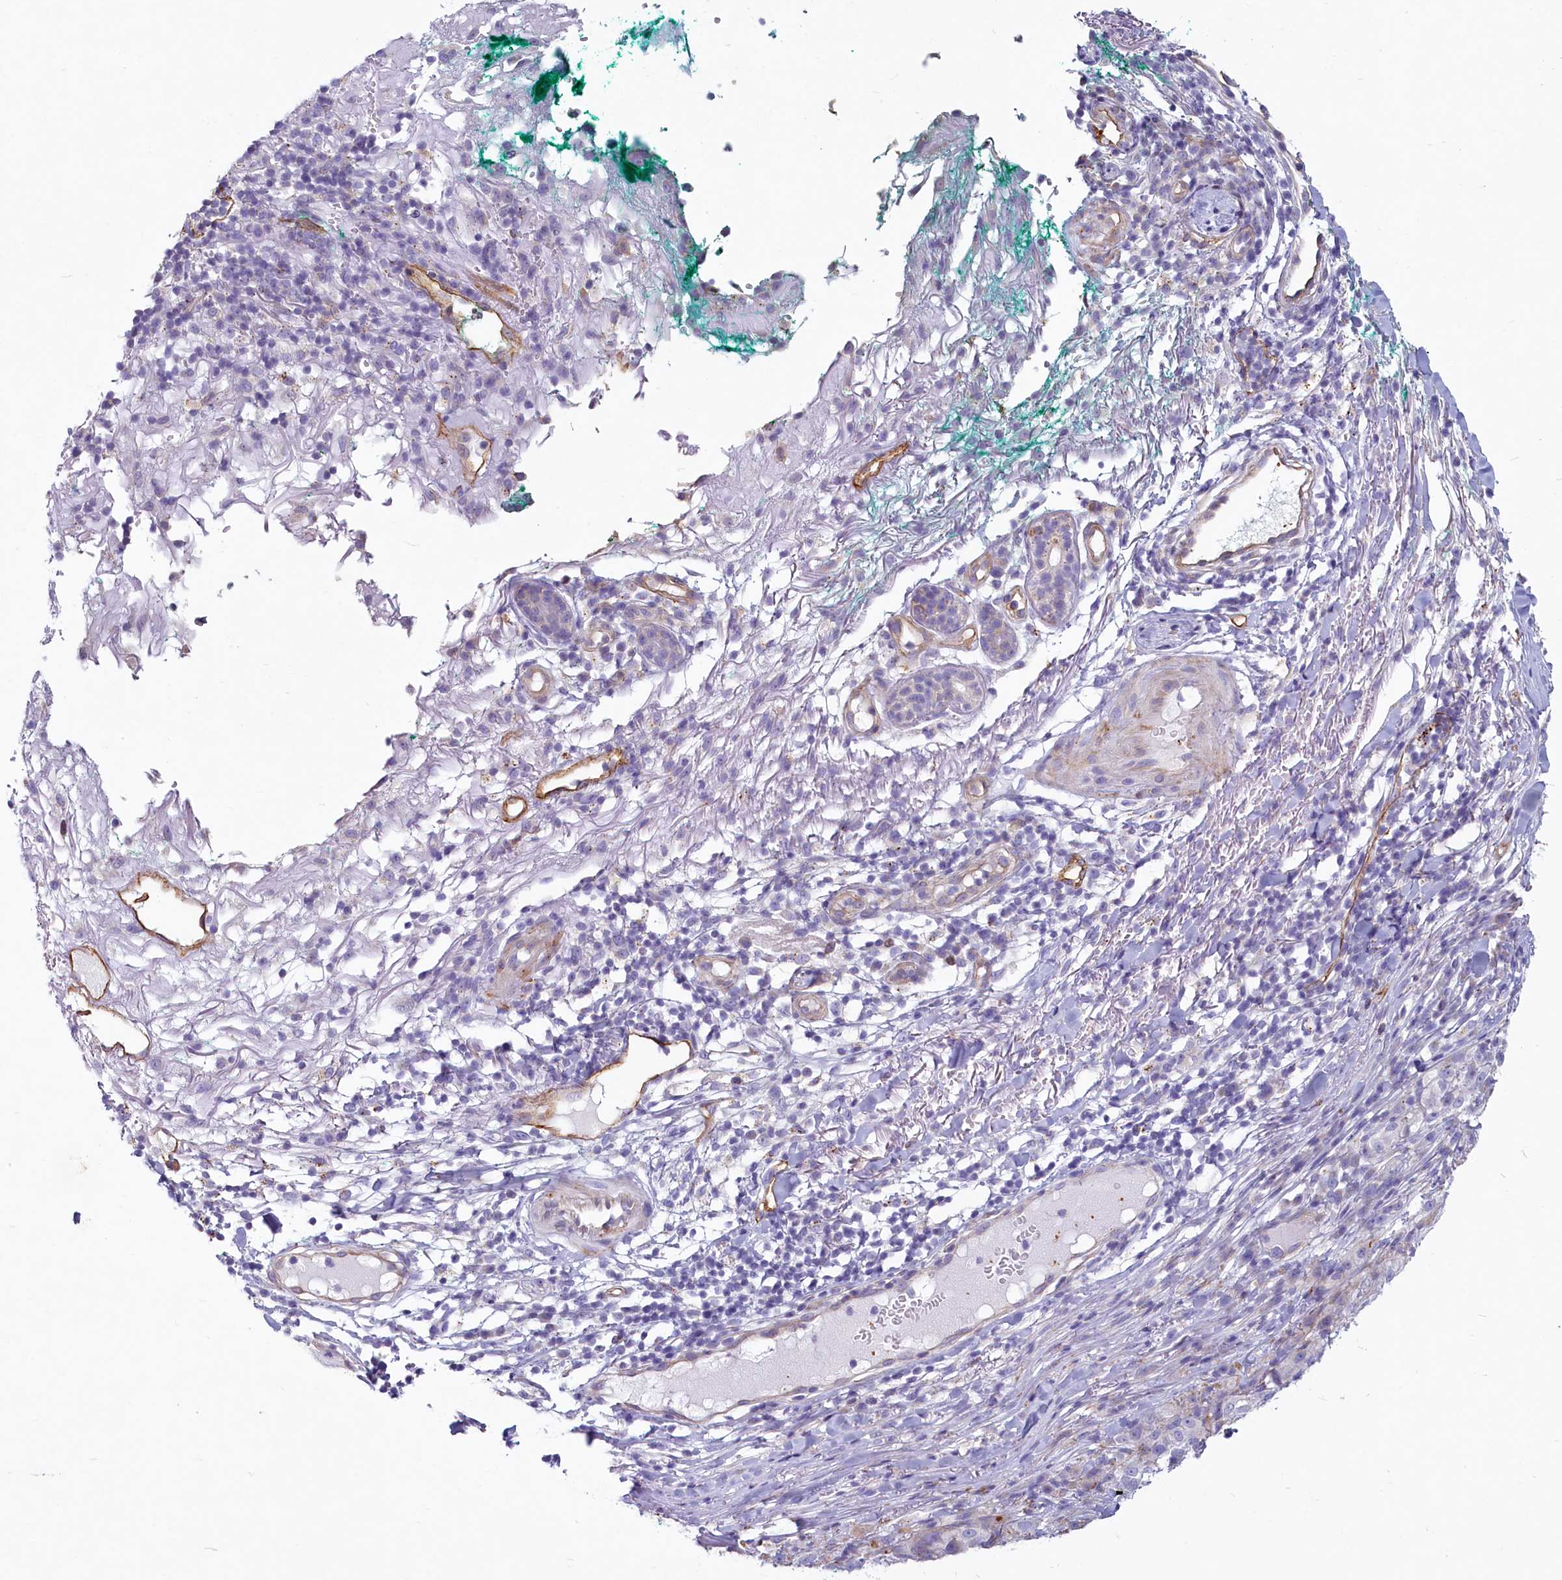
{"staining": {"intensity": "negative", "quantity": "none", "location": "none"}, "tissue": "melanoma", "cell_type": "Tumor cells", "image_type": "cancer", "snomed": [{"axis": "morphology", "description": "Necrosis, NOS"}, {"axis": "morphology", "description": "Malignant melanoma, NOS"}, {"axis": "topography", "description": "Skin"}], "caption": "Immunohistochemistry of melanoma displays no positivity in tumor cells.", "gene": "LMOD3", "patient": {"sex": "female", "age": 87}}